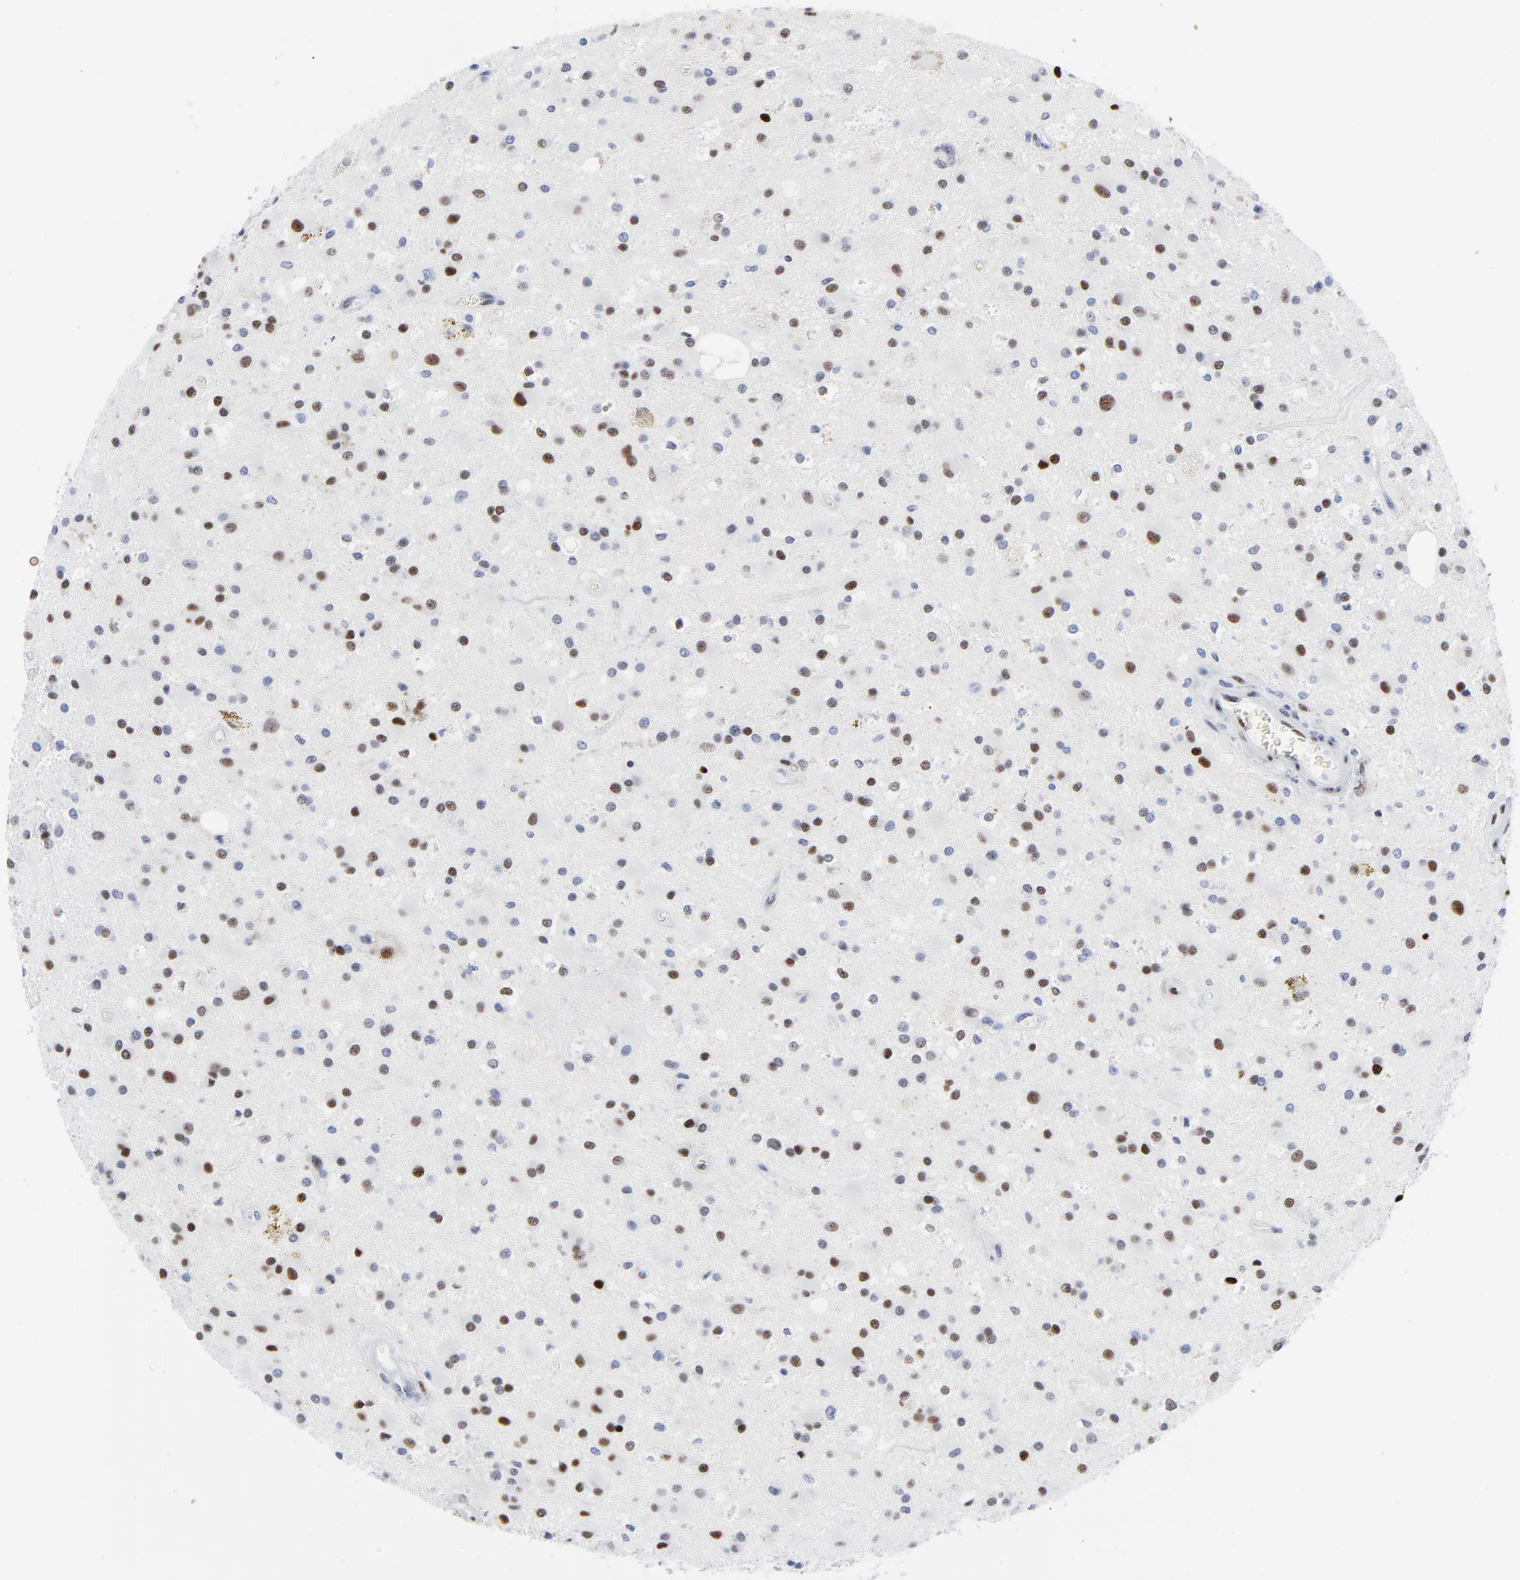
{"staining": {"intensity": "moderate", "quantity": "25%-75%", "location": "nuclear"}, "tissue": "glioma", "cell_type": "Tumor cells", "image_type": "cancer", "snomed": [{"axis": "morphology", "description": "Glioma, malignant, Low grade"}, {"axis": "topography", "description": "Brain"}], "caption": "IHC photomicrograph of neoplastic tissue: human glioma stained using immunohistochemistry exhibits medium levels of moderate protein expression localized specifically in the nuclear of tumor cells, appearing as a nuclear brown color.", "gene": "JUN", "patient": {"sex": "male", "age": 58}}